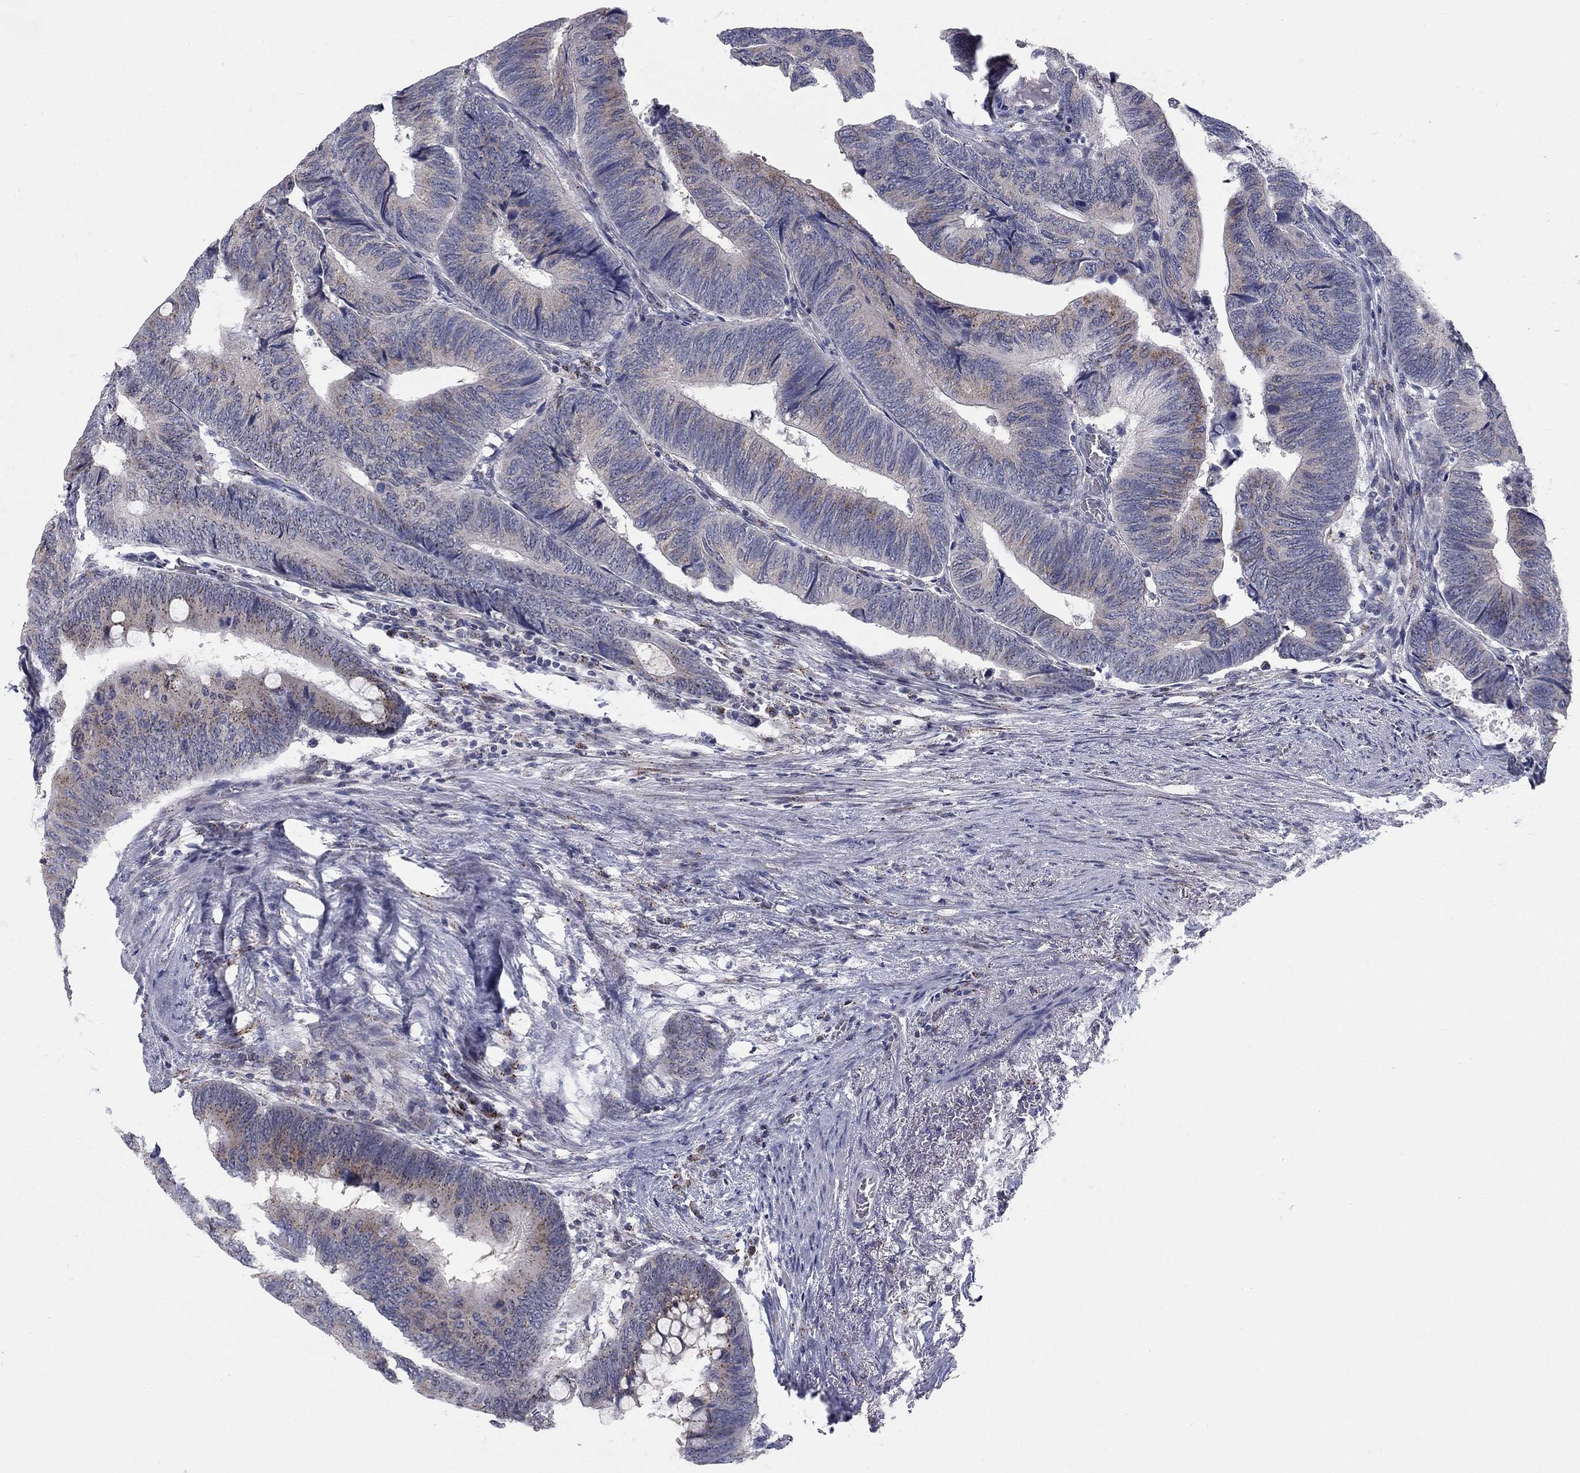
{"staining": {"intensity": "weak", "quantity": "<25%", "location": "cytoplasmic/membranous"}, "tissue": "colorectal cancer", "cell_type": "Tumor cells", "image_type": "cancer", "snomed": [{"axis": "morphology", "description": "Normal tissue, NOS"}, {"axis": "morphology", "description": "Adenocarcinoma, NOS"}, {"axis": "topography", "description": "Rectum"}, {"axis": "topography", "description": "Peripheral nerve tissue"}], "caption": "This micrograph is of colorectal cancer (adenocarcinoma) stained with immunohistochemistry to label a protein in brown with the nuclei are counter-stained blue. There is no positivity in tumor cells.", "gene": "PANK3", "patient": {"sex": "male", "age": 92}}